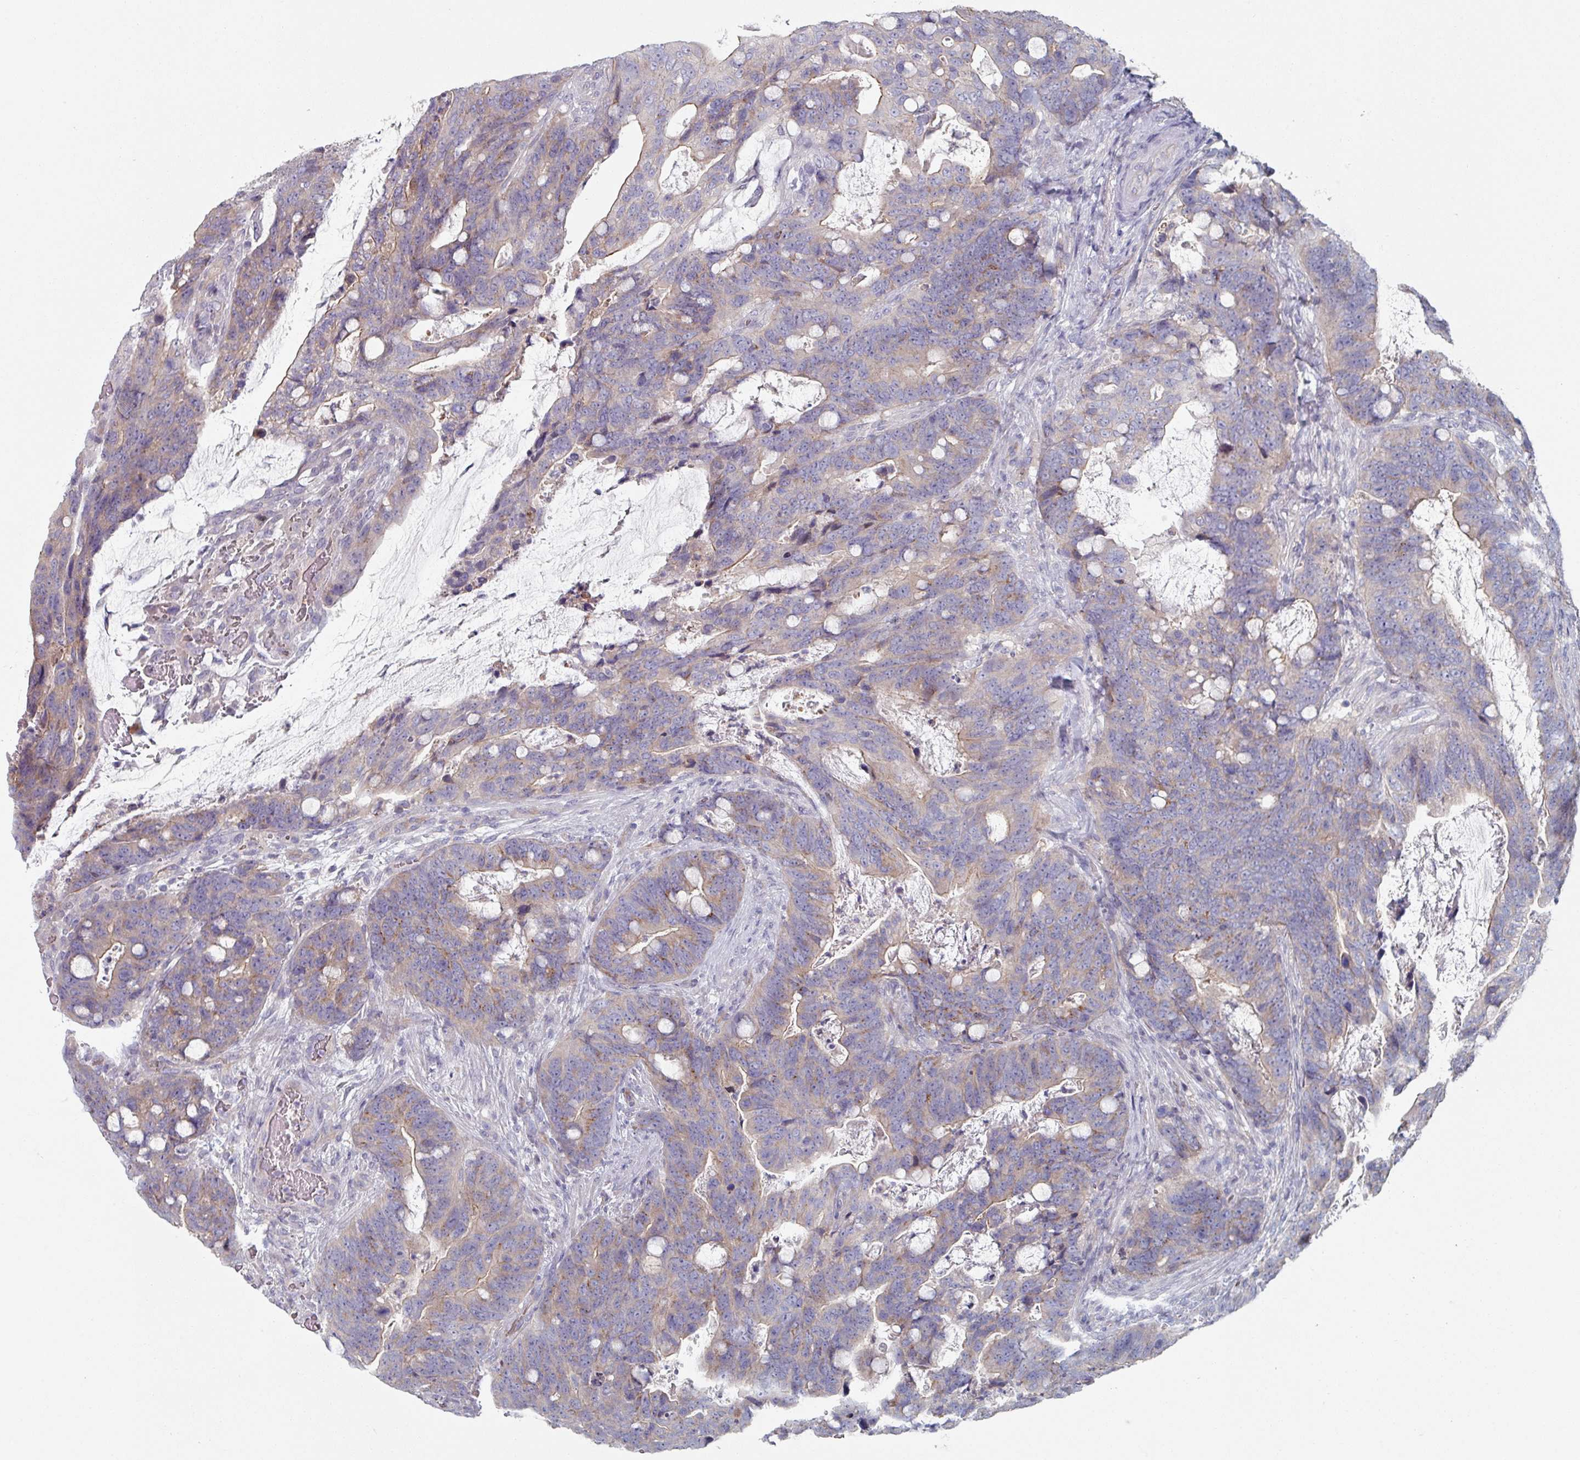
{"staining": {"intensity": "weak", "quantity": "25%-75%", "location": "cytoplasmic/membranous"}, "tissue": "colorectal cancer", "cell_type": "Tumor cells", "image_type": "cancer", "snomed": [{"axis": "morphology", "description": "Adenocarcinoma, NOS"}, {"axis": "topography", "description": "Colon"}], "caption": "Colorectal cancer tissue demonstrates weak cytoplasmic/membranous positivity in approximately 25%-75% of tumor cells, visualized by immunohistochemistry.", "gene": "EFL1", "patient": {"sex": "female", "age": 82}}